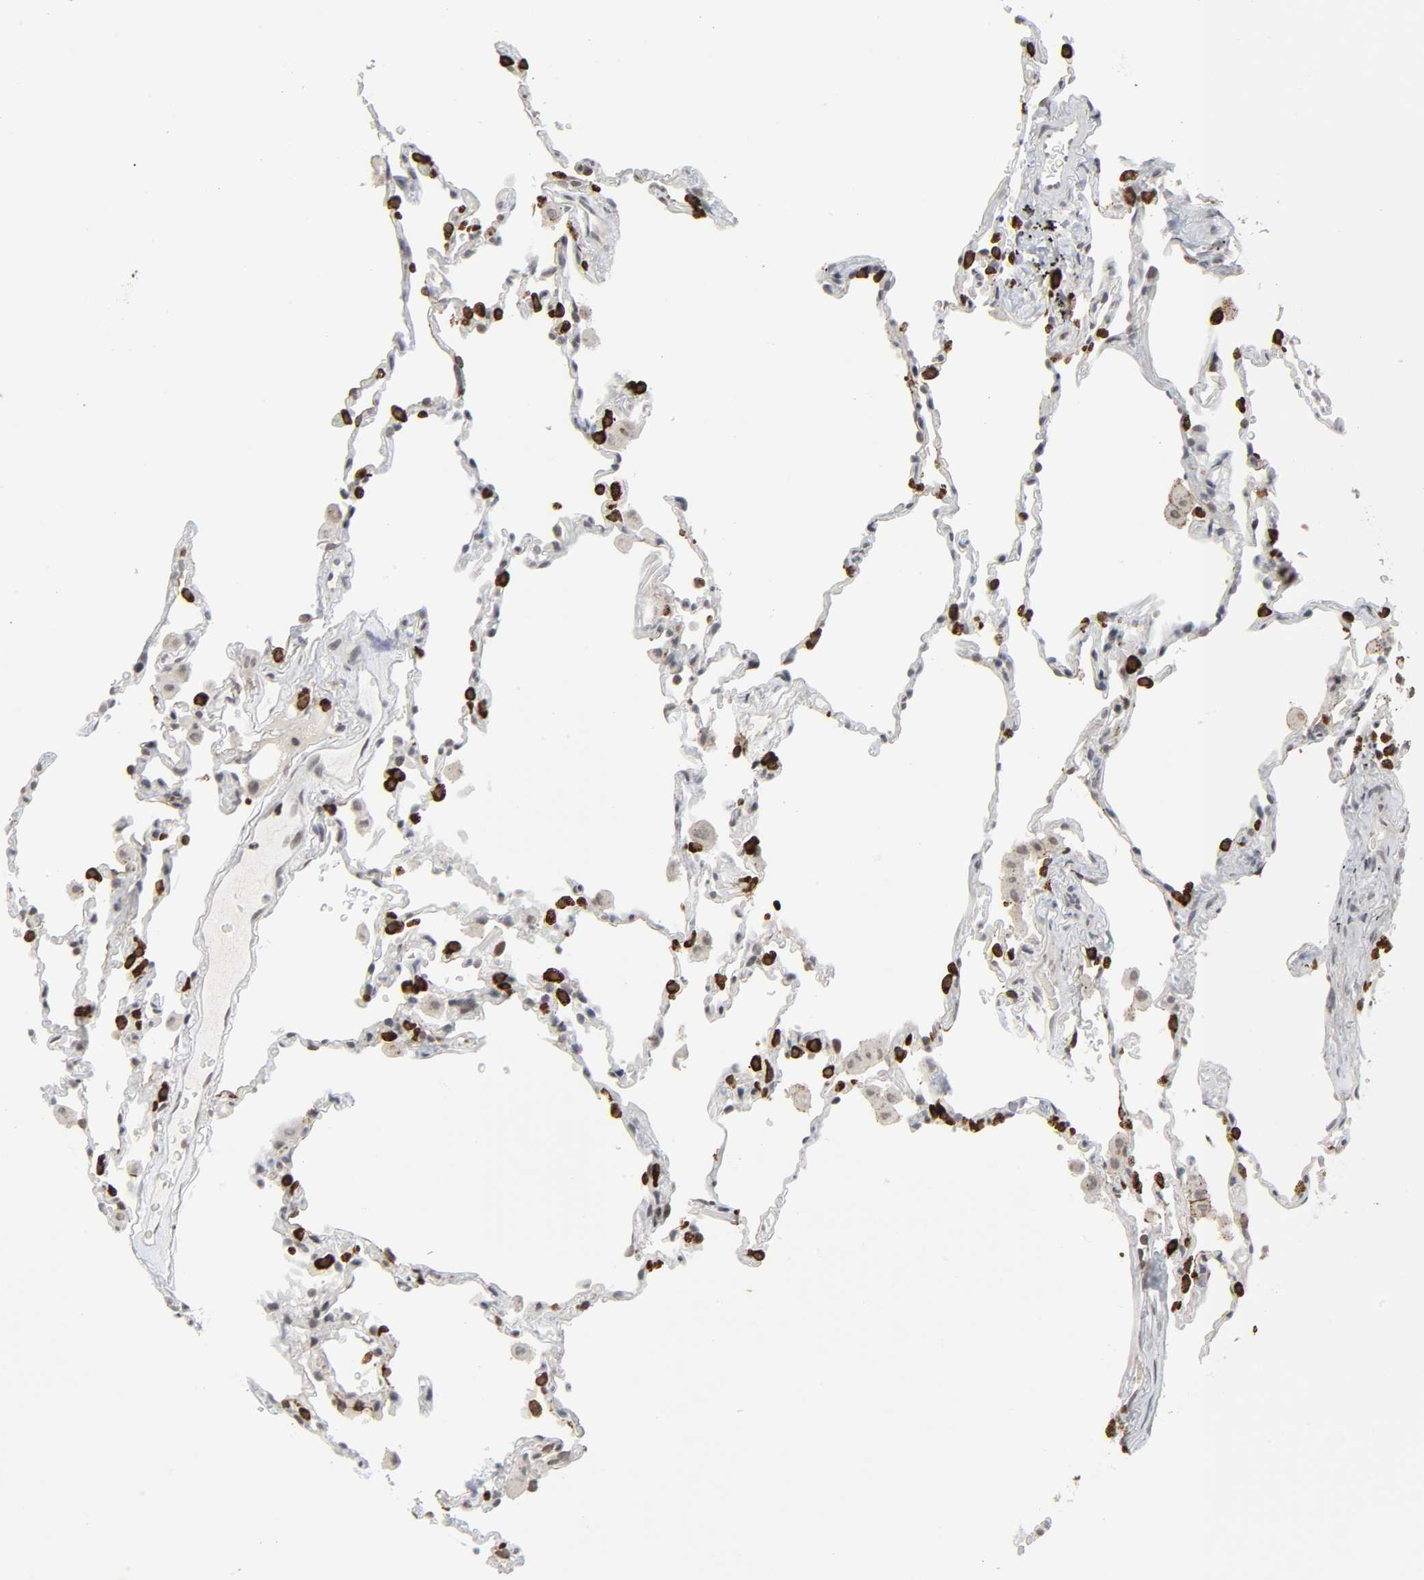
{"staining": {"intensity": "strong", "quantity": "25%-75%", "location": "cytoplasmic/membranous"}, "tissue": "lung", "cell_type": "Alveolar cells", "image_type": "normal", "snomed": [{"axis": "morphology", "description": "Normal tissue, NOS"}, {"axis": "morphology", "description": "Soft tissue tumor metastatic"}, {"axis": "topography", "description": "Lung"}], "caption": "This image exhibits immunohistochemistry staining of normal lung, with high strong cytoplasmic/membranous staining in about 25%-75% of alveolar cells.", "gene": "MUC1", "patient": {"sex": "male", "age": 59}}